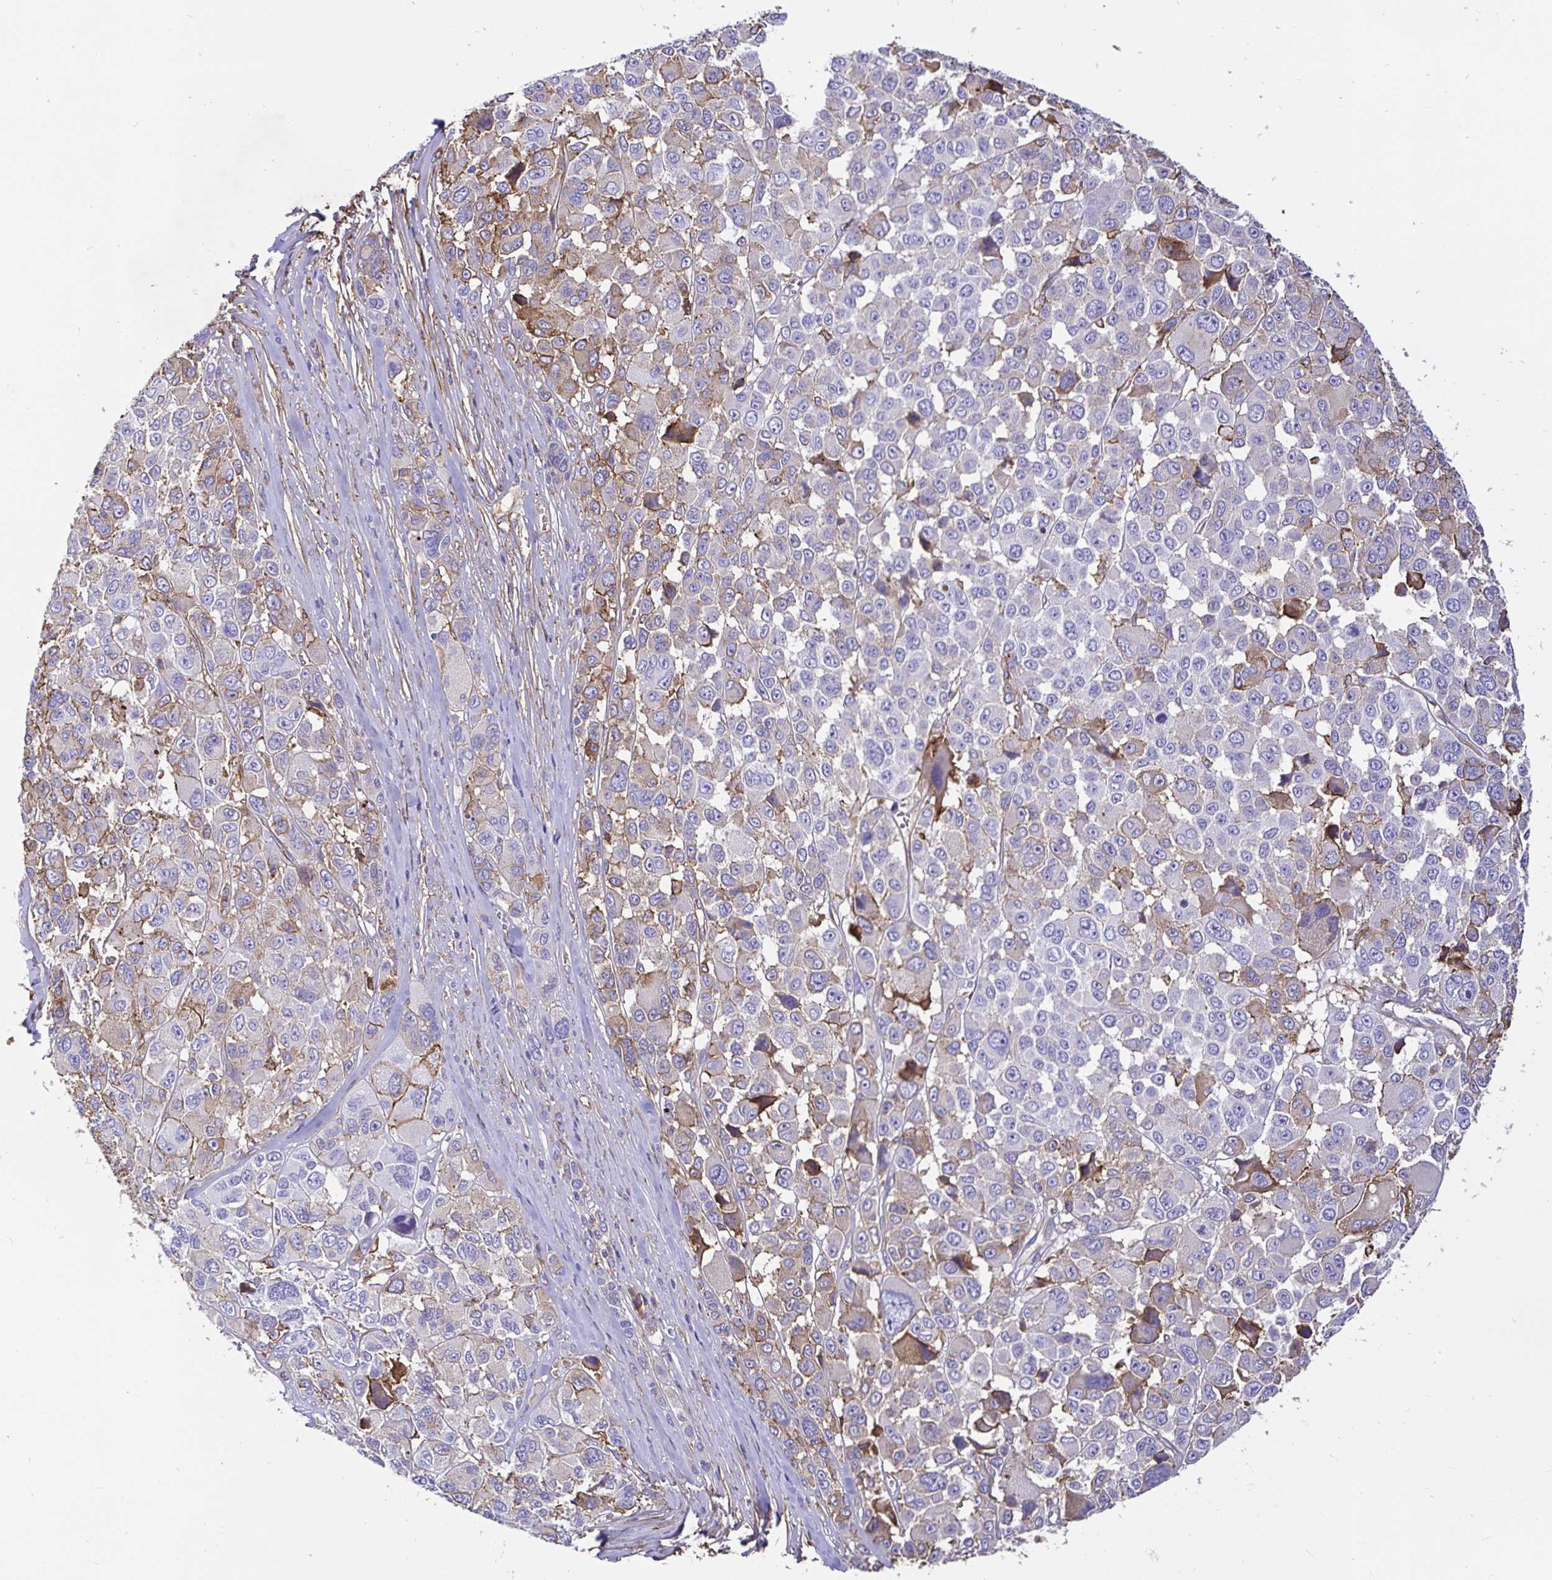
{"staining": {"intensity": "weak", "quantity": "<25%", "location": "cytoplasmic/membranous"}, "tissue": "melanoma", "cell_type": "Tumor cells", "image_type": "cancer", "snomed": [{"axis": "morphology", "description": "Malignant melanoma, NOS"}, {"axis": "topography", "description": "Skin"}], "caption": "Tumor cells are negative for protein expression in human melanoma.", "gene": "ANXA2", "patient": {"sex": "female", "age": 66}}